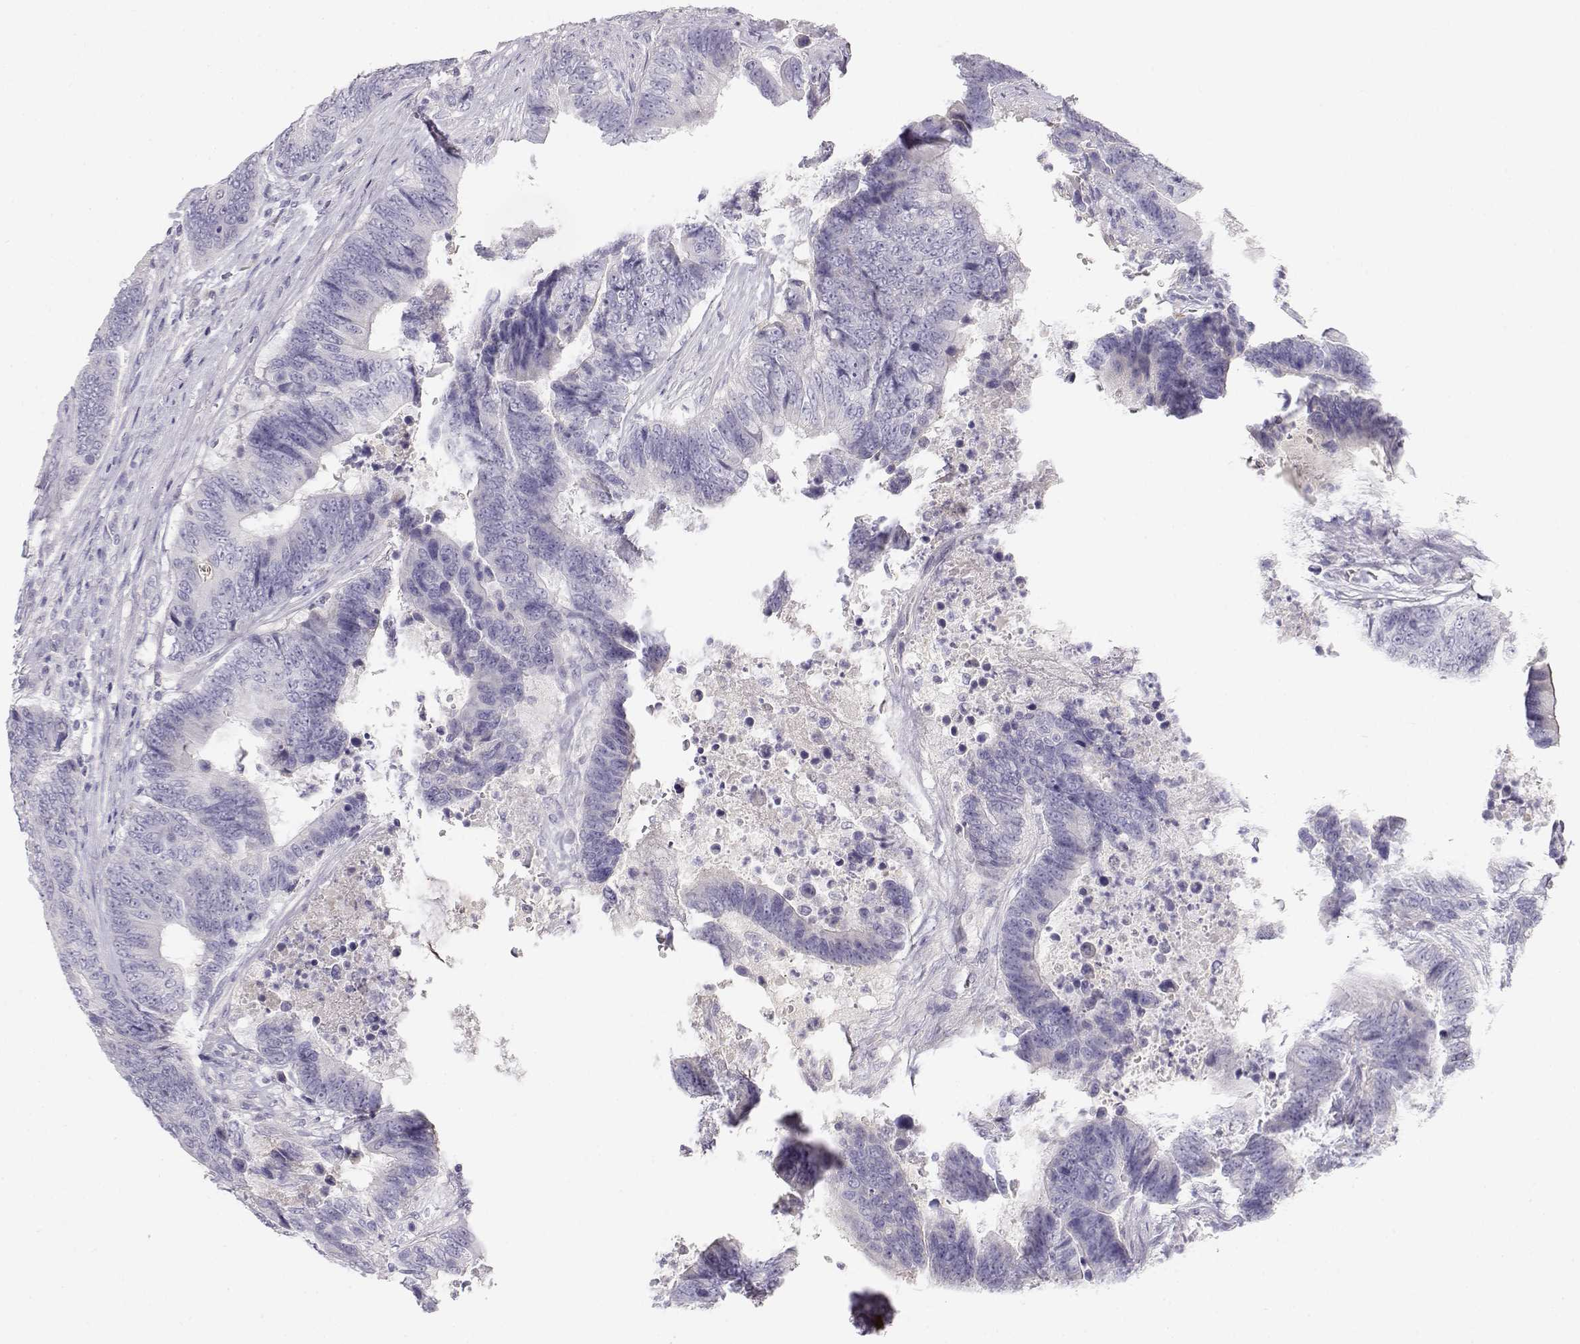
{"staining": {"intensity": "negative", "quantity": "none", "location": "none"}, "tissue": "colorectal cancer", "cell_type": "Tumor cells", "image_type": "cancer", "snomed": [{"axis": "morphology", "description": "Adenocarcinoma, NOS"}, {"axis": "topography", "description": "Colon"}], "caption": "An immunohistochemistry histopathology image of adenocarcinoma (colorectal) is shown. There is no staining in tumor cells of adenocarcinoma (colorectal). (DAB immunohistochemistry with hematoxylin counter stain).", "gene": "GPR174", "patient": {"sex": "female", "age": 48}}